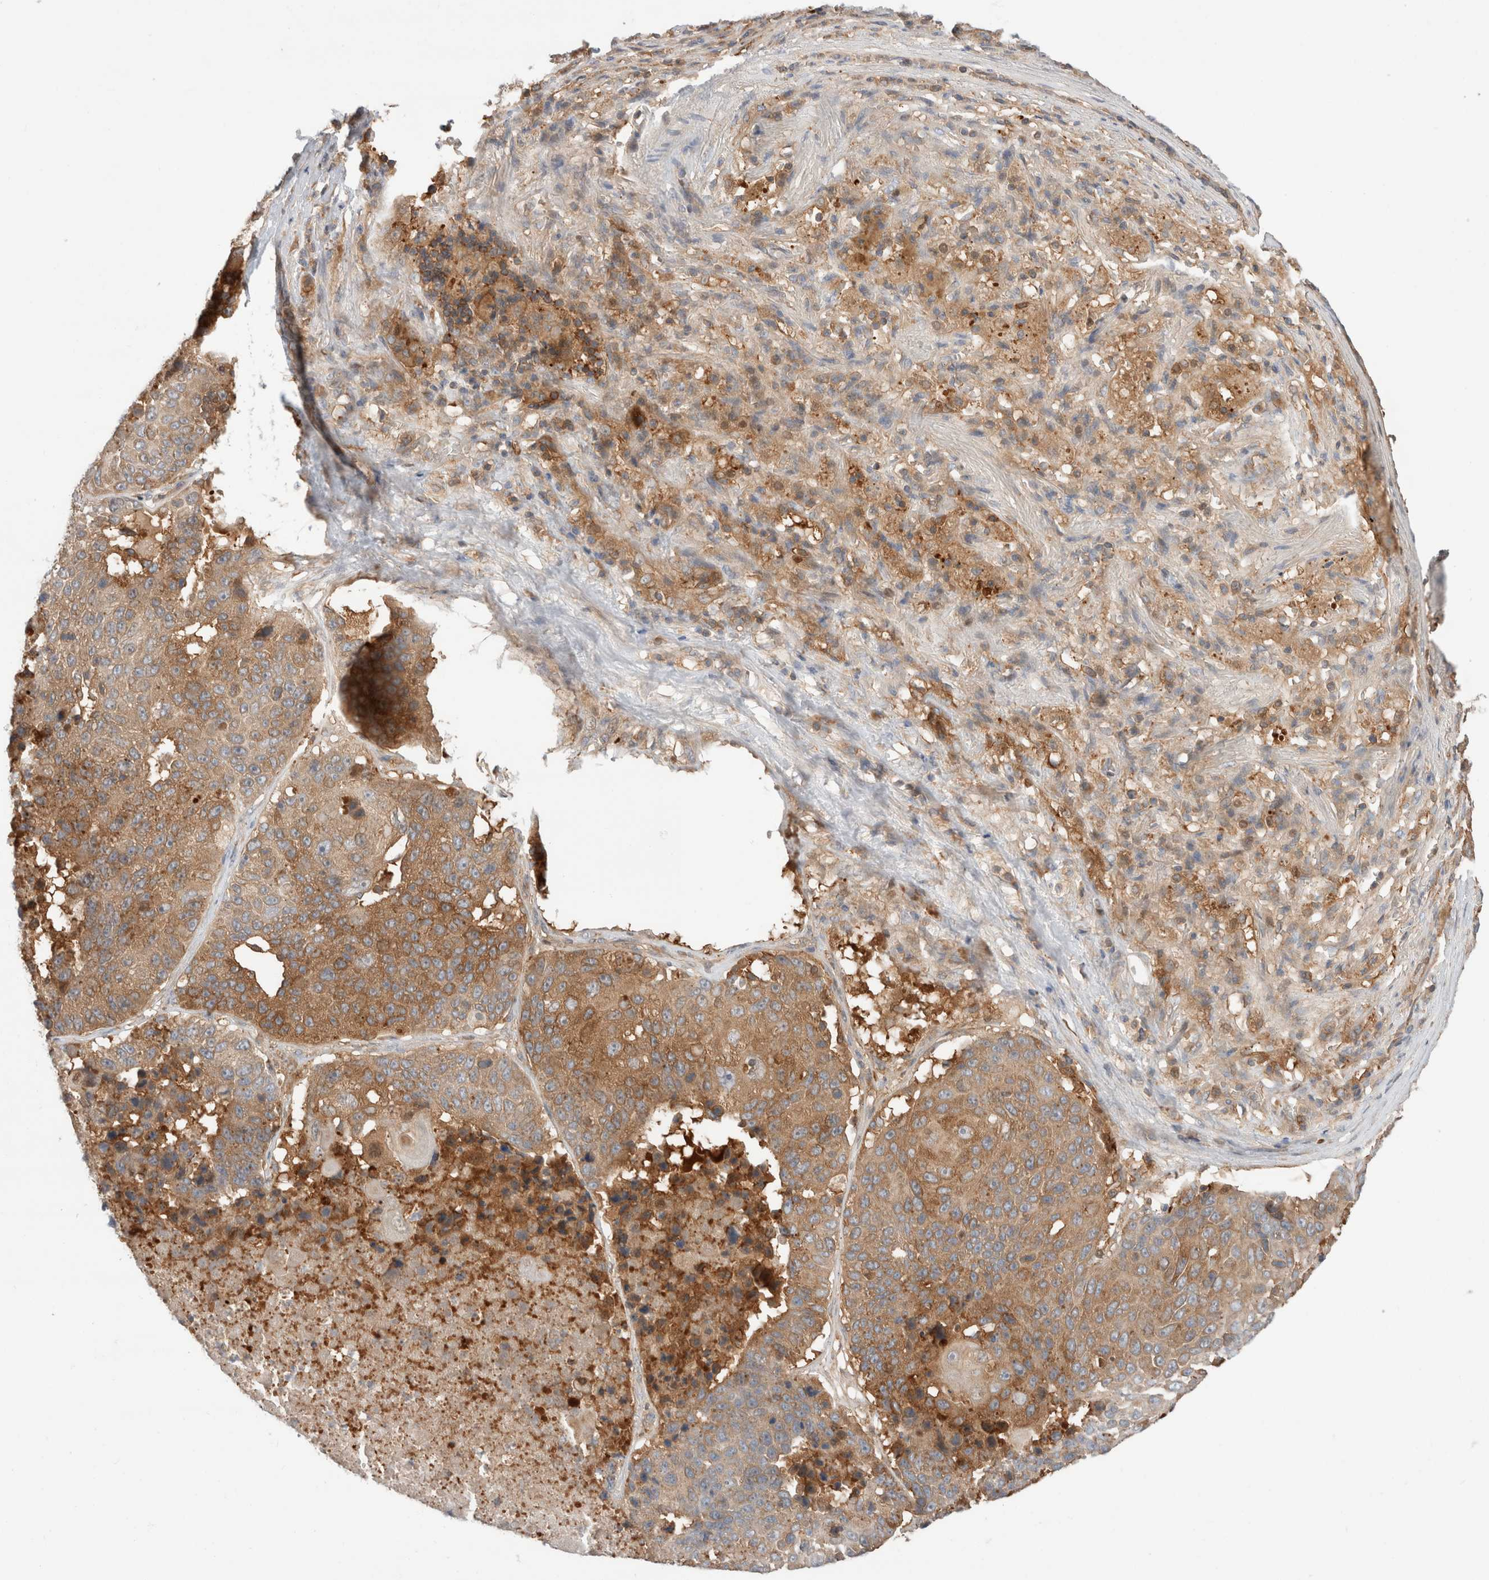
{"staining": {"intensity": "moderate", "quantity": ">75%", "location": "cytoplasmic/membranous"}, "tissue": "lung cancer", "cell_type": "Tumor cells", "image_type": "cancer", "snomed": [{"axis": "morphology", "description": "Squamous cell carcinoma, NOS"}, {"axis": "topography", "description": "Lung"}], "caption": "Moderate cytoplasmic/membranous expression is identified in approximately >75% of tumor cells in squamous cell carcinoma (lung). Immunohistochemistry stains the protein of interest in brown and the nuclei are stained blue.", "gene": "KLHL14", "patient": {"sex": "male", "age": 61}}